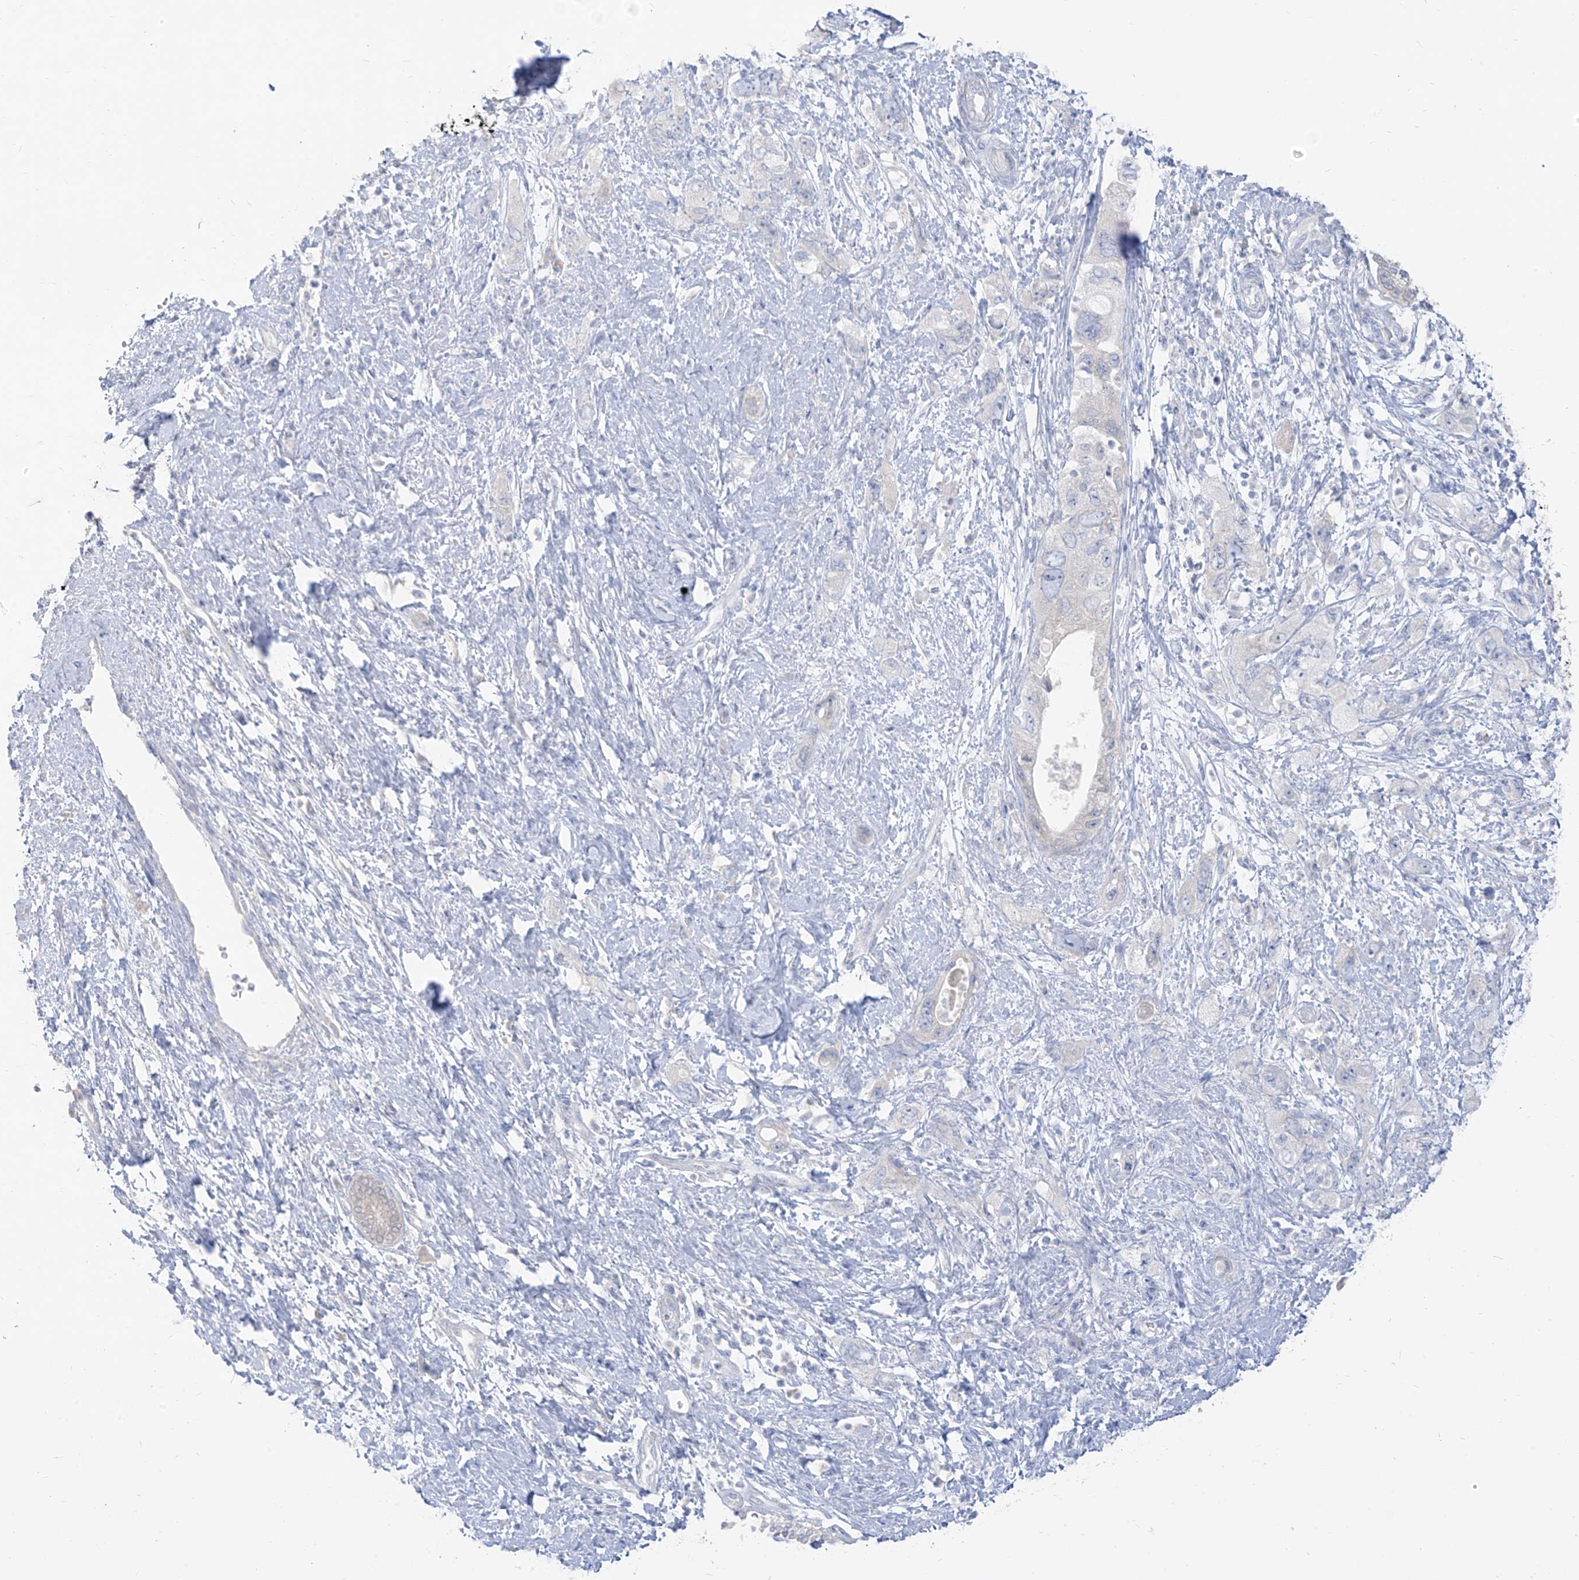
{"staining": {"intensity": "negative", "quantity": "none", "location": "none"}, "tissue": "pancreatic cancer", "cell_type": "Tumor cells", "image_type": "cancer", "snomed": [{"axis": "morphology", "description": "Adenocarcinoma, NOS"}, {"axis": "topography", "description": "Pancreas"}], "caption": "IHC of adenocarcinoma (pancreatic) reveals no staining in tumor cells.", "gene": "ARHGEF40", "patient": {"sex": "female", "age": 73}}